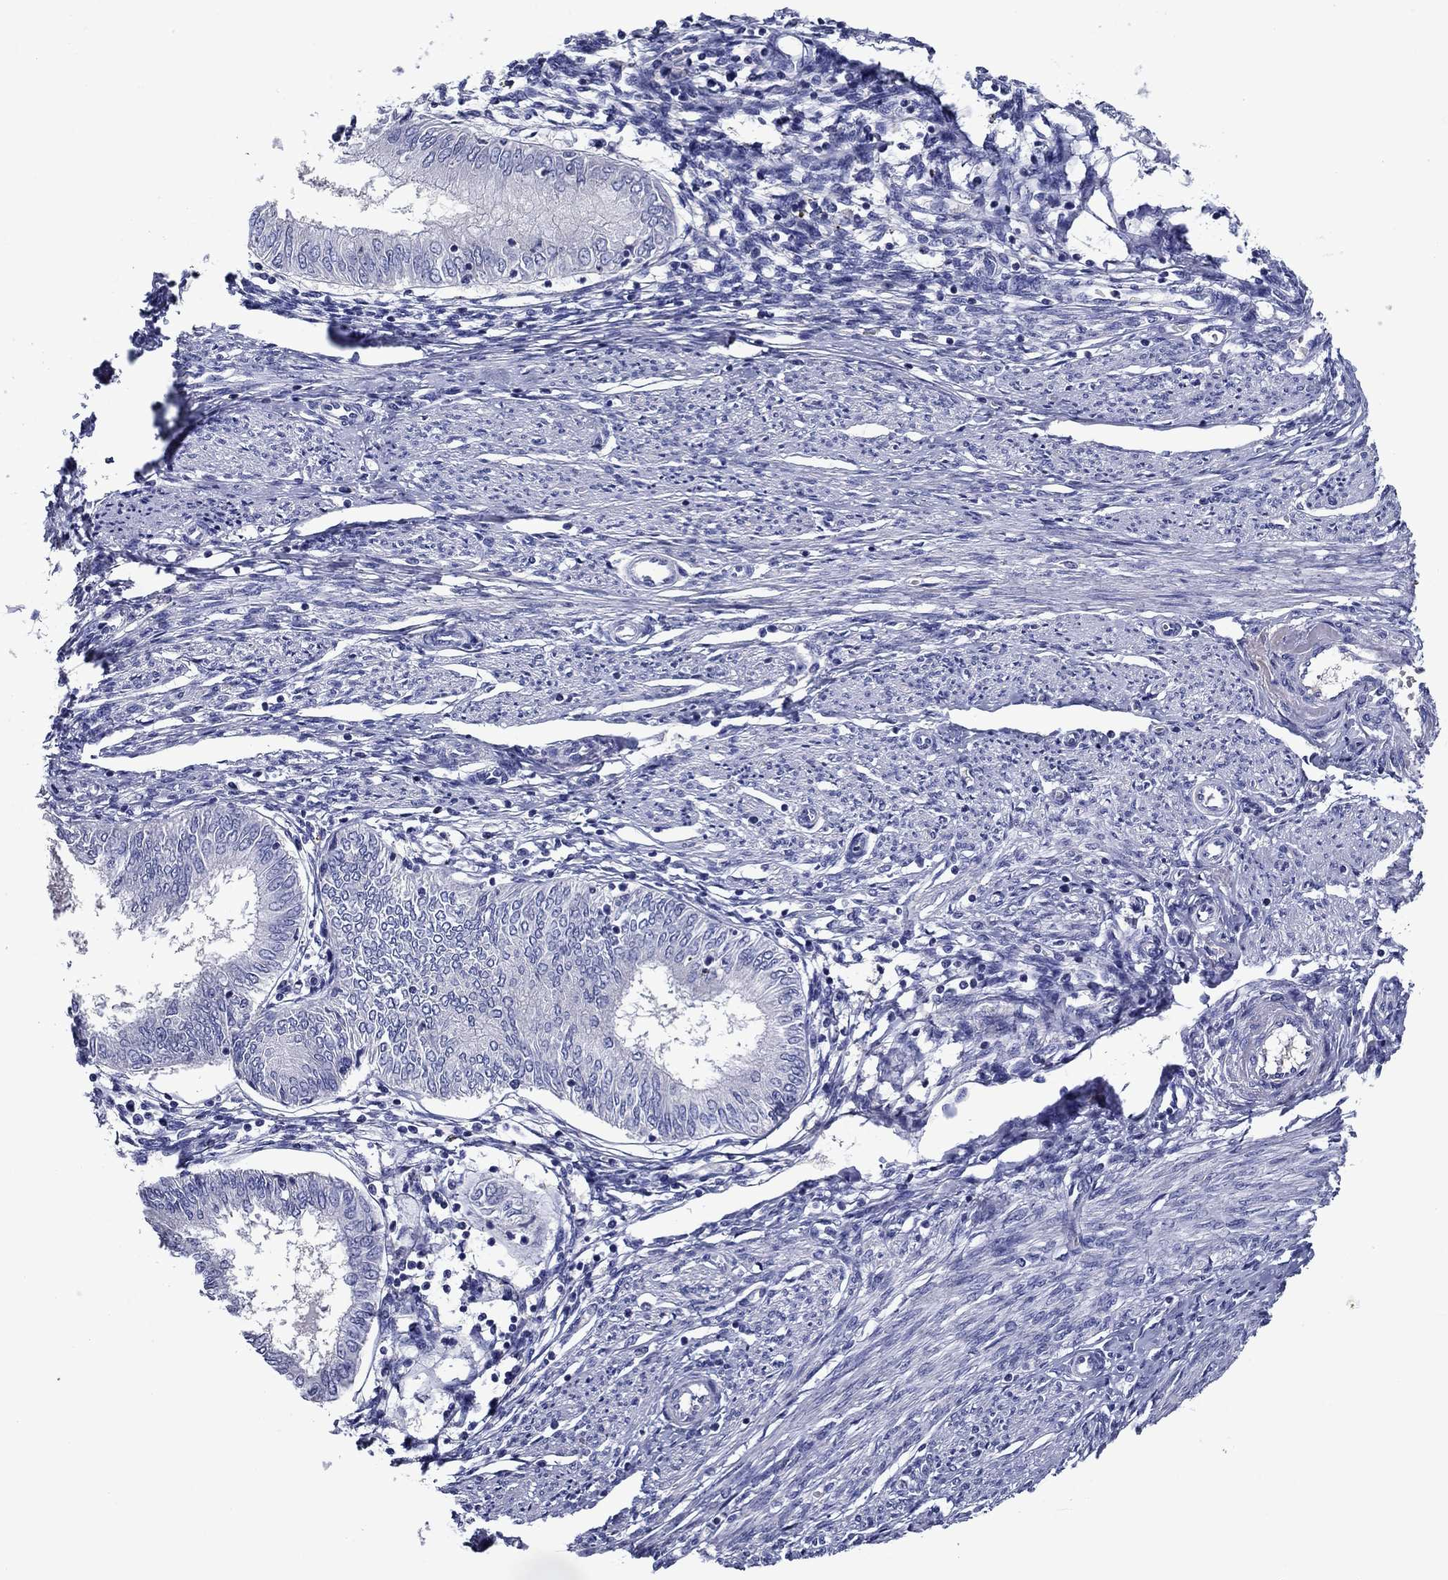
{"staining": {"intensity": "negative", "quantity": "none", "location": "none"}, "tissue": "endometrial cancer", "cell_type": "Tumor cells", "image_type": "cancer", "snomed": [{"axis": "morphology", "description": "Adenocarcinoma, NOS"}, {"axis": "topography", "description": "Endometrium"}], "caption": "DAB (3,3'-diaminobenzidine) immunohistochemical staining of human adenocarcinoma (endometrial) demonstrates no significant positivity in tumor cells.", "gene": "CNDP1", "patient": {"sex": "female", "age": 68}}